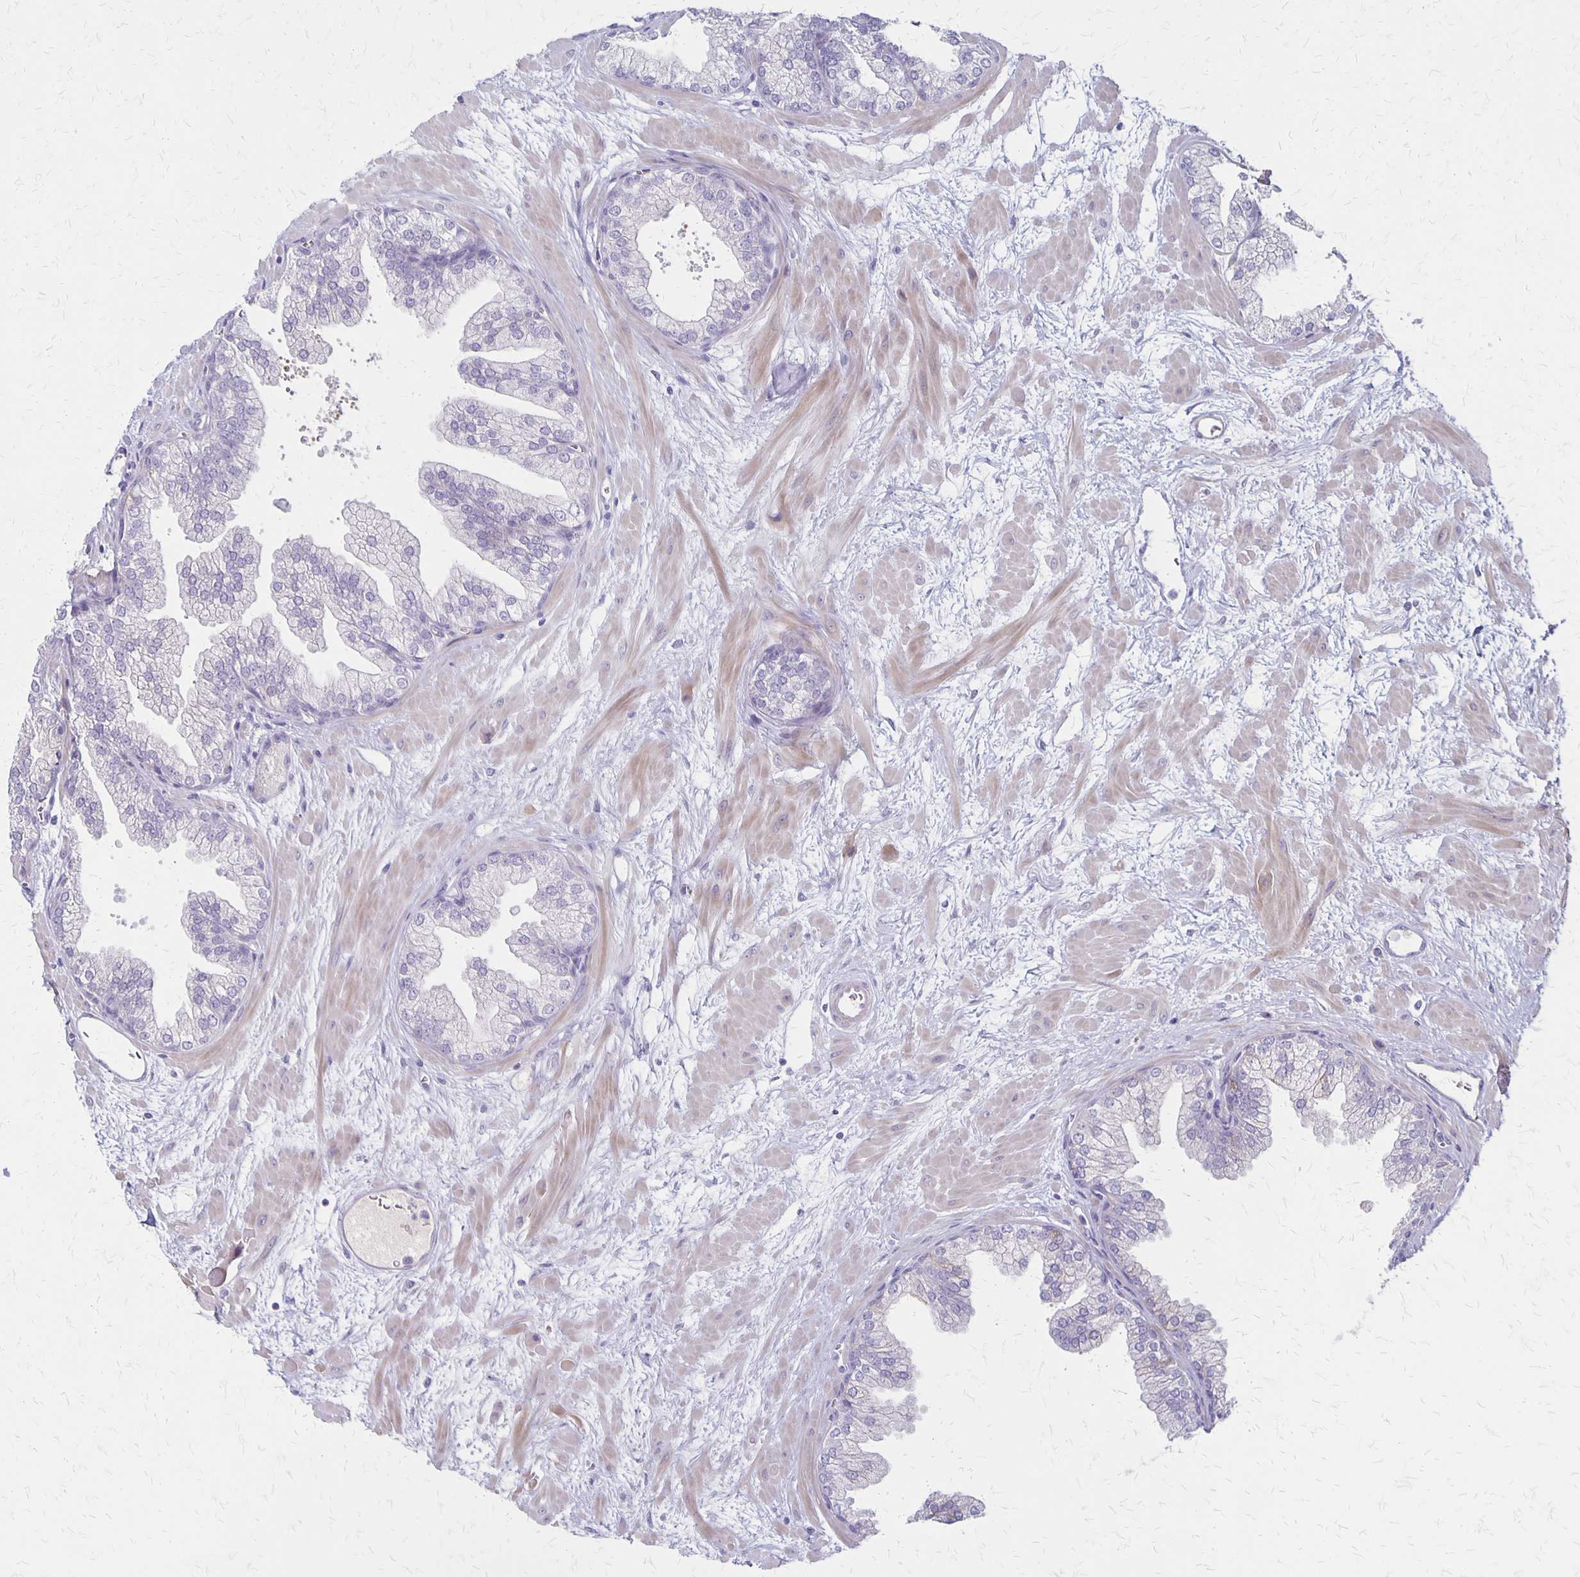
{"staining": {"intensity": "negative", "quantity": "none", "location": "none"}, "tissue": "prostate", "cell_type": "Glandular cells", "image_type": "normal", "snomed": [{"axis": "morphology", "description": "Normal tissue, NOS"}, {"axis": "topography", "description": "Prostate"}], "caption": "Immunohistochemistry (IHC) of unremarkable prostate demonstrates no positivity in glandular cells. (DAB immunohistochemistry (IHC) with hematoxylin counter stain).", "gene": "HOMER1", "patient": {"sex": "male", "age": 37}}